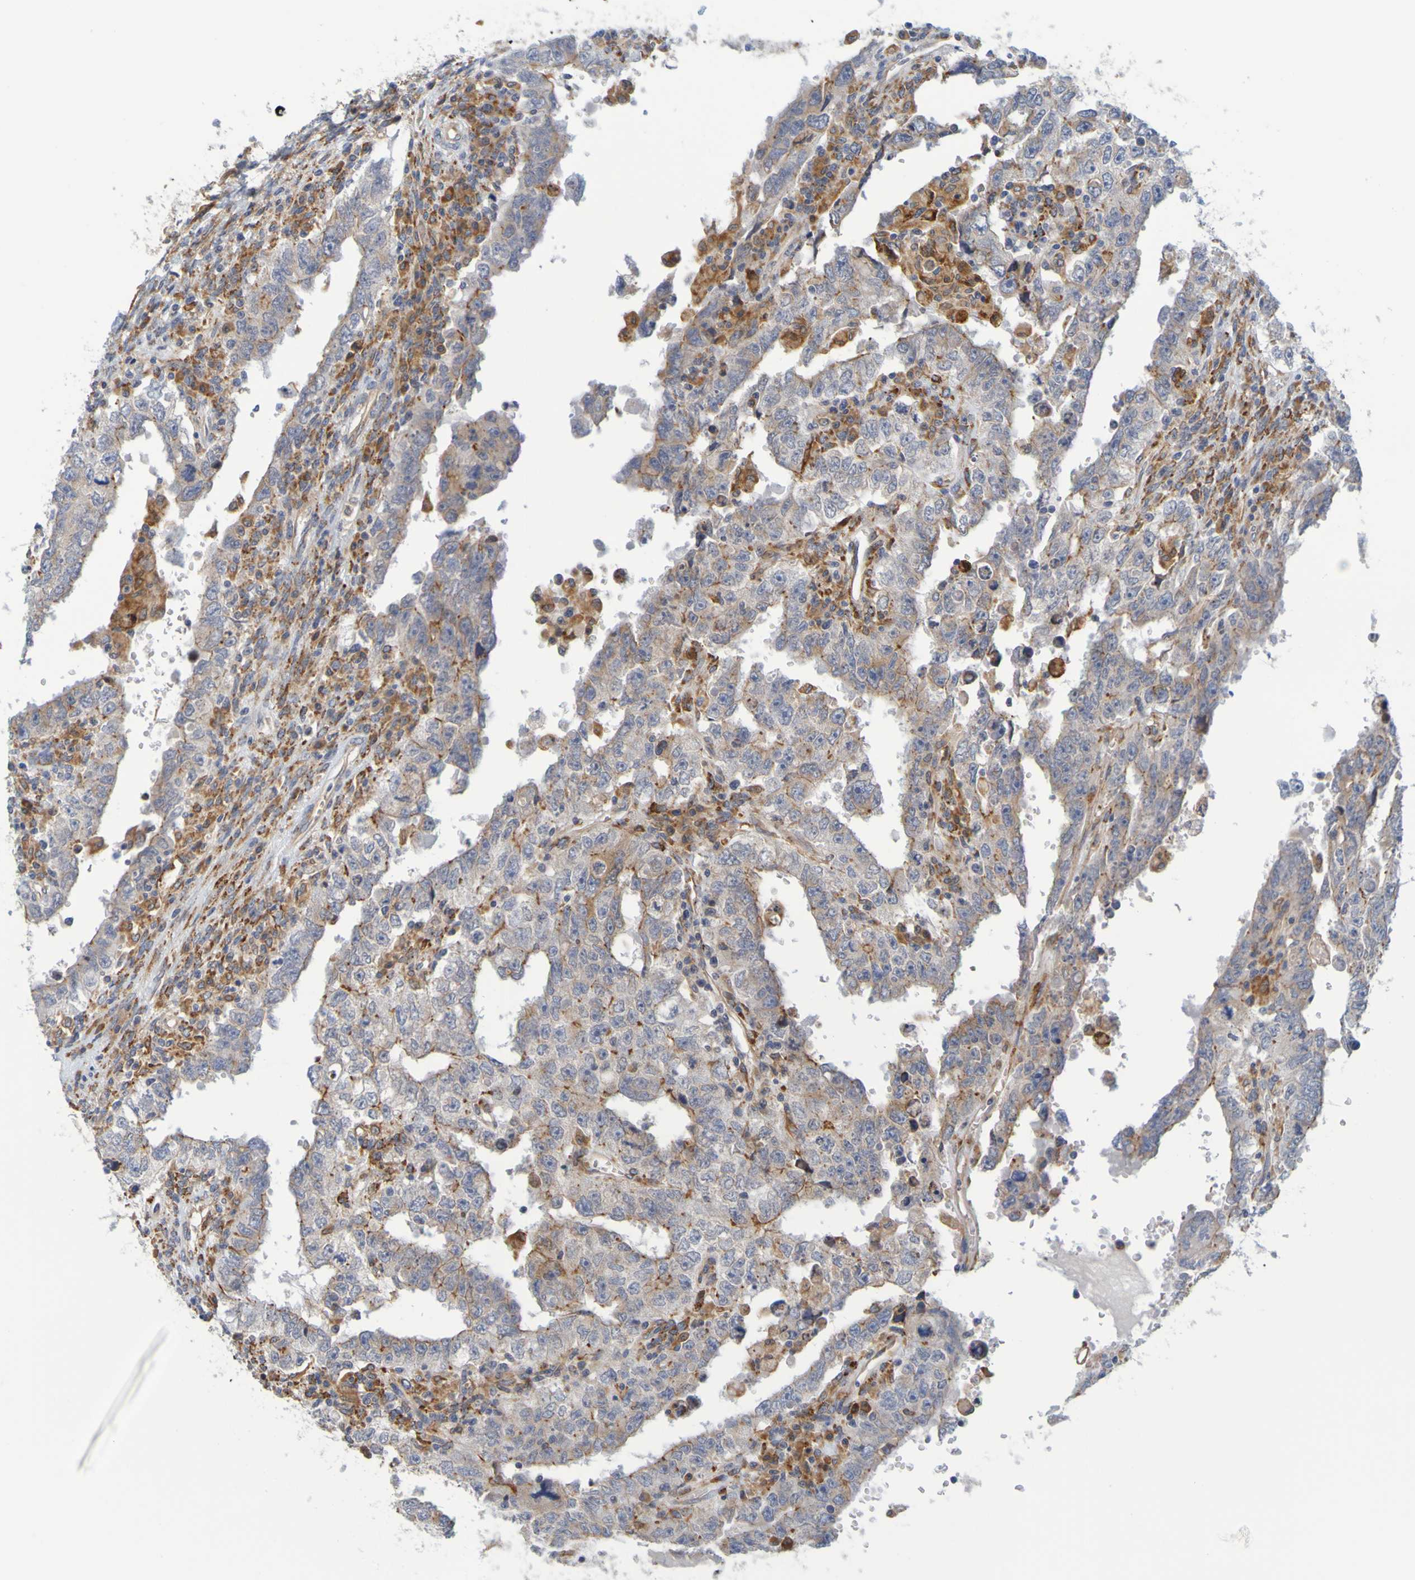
{"staining": {"intensity": "weak", "quantity": ">75%", "location": "cytoplasmic/membranous"}, "tissue": "testis cancer", "cell_type": "Tumor cells", "image_type": "cancer", "snomed": [{"axis": "morphology", "description": "Carcinoma, Embryonal, NOS"}, {"axis": "topography", "description": "Testis"}], "caption": "Testis cancer (embryonal carcinoma) tissue displays weak cytoplasmic/membranous positivity in about >75% of tumor cells", "gene": "SIL1", "patient": {"sex": "male", "age": 26}}